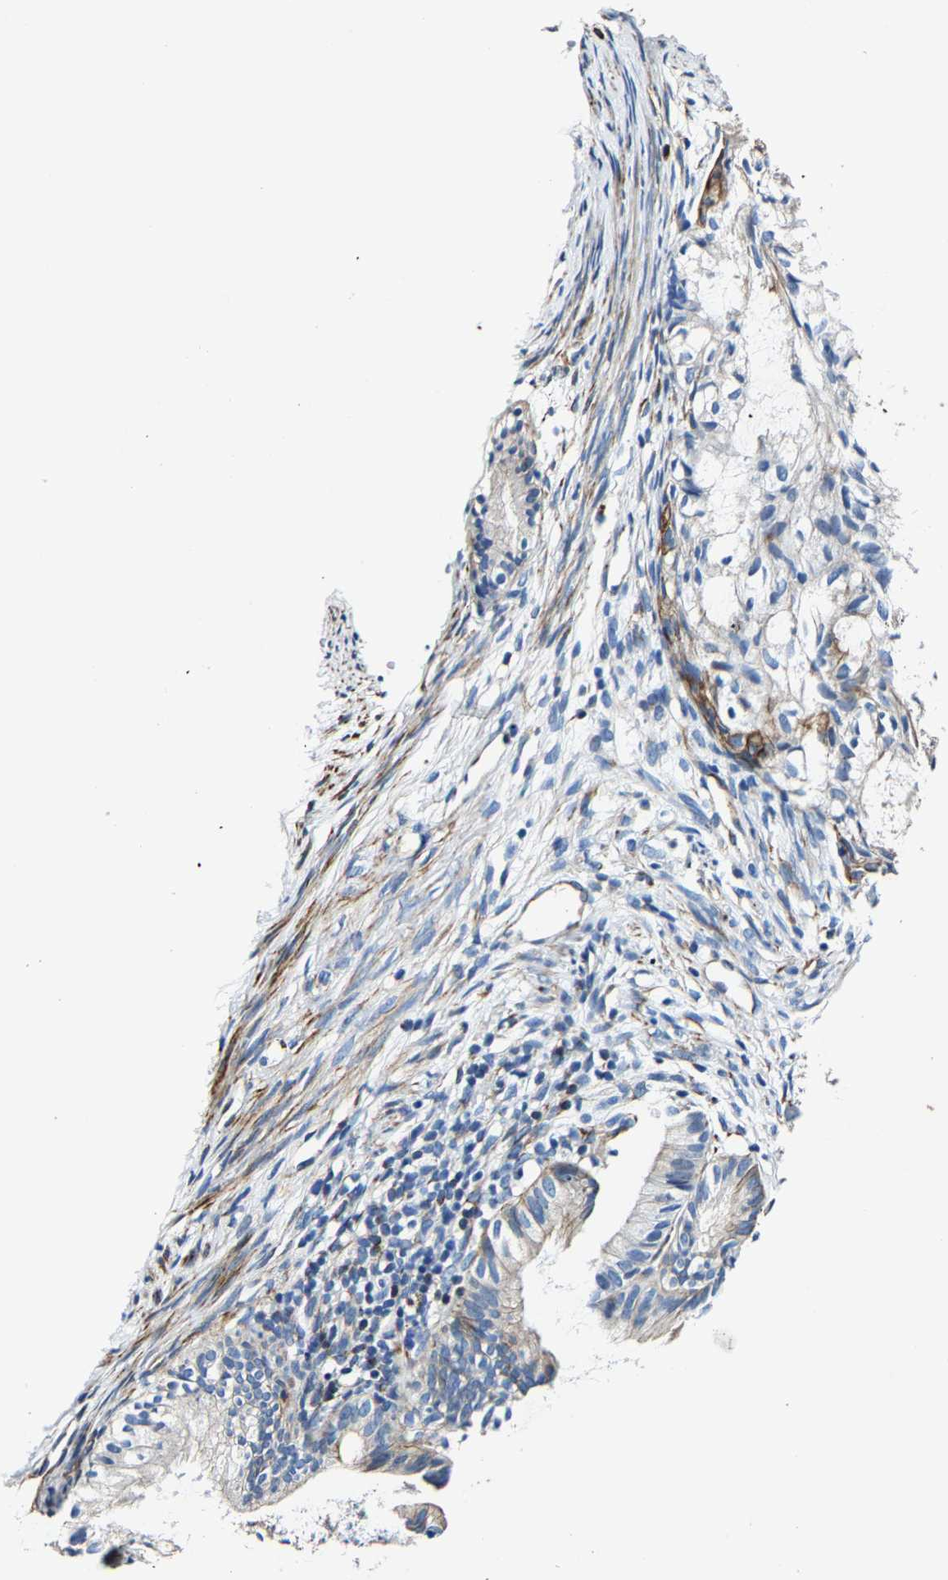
{"staining": {"intensity": "moderate", "quantity": "<25%", "location": "cytoplasmic/membranous"}, "tissue": "cervical cancer", "cell_type": "Tumor cells", "image_type": "cancer", "snomed": [{"axis": "morphology", "description": "Normal tissue, NOS"}, {"axis": "morphology", "description": "Adenocarcinoma, NOS"}, {"axis": "topography", "description": "Cervix"}, {"axis": "topography", "description": "Endometrium"}], "caption": "Brown immunohistochemical staining in cervical adenocarcinoma demonstrates moderate cytoplasmic/membranous expression in approximately <25% of tumor cells.", "gene": "MMEL1", "patient": {"sex": "female", "age": 86}}